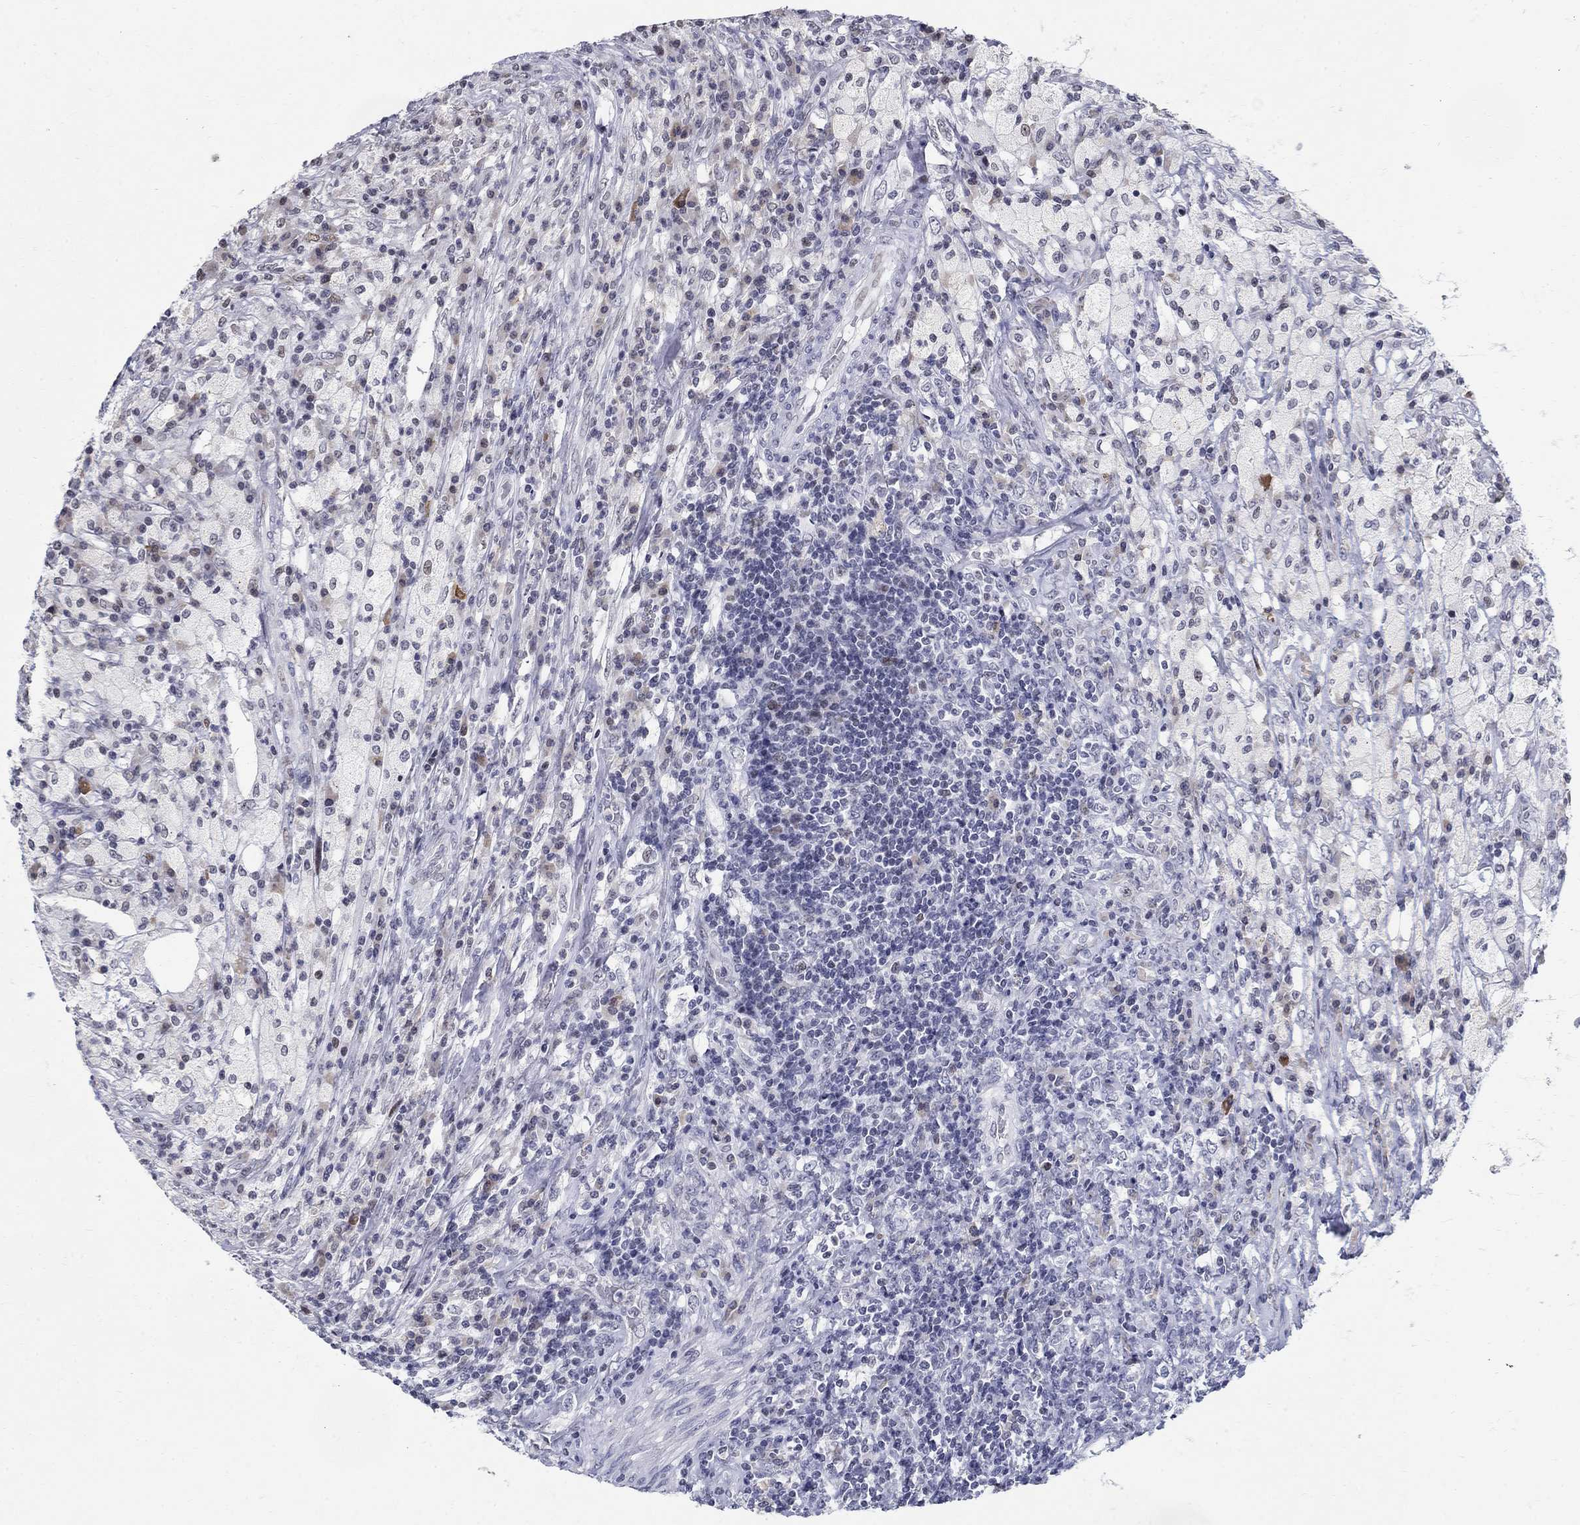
{"staining": {"intensity": "negative", "quantity": "none", "location": "none"}, "tissue": "testis cancer", "cell_type": "Tumor cells", "image_type": "cancer", "snomed": [{"axis": "morphology", "description": "Necrosis, NOS"}, {"axis": "morphology", "description": "Carcinoma, Embryonal, NOS"}, {"axis": "topography", "description": "Testis"}], "caption": "IHC photomicrograph of human testis cancer (embryonal carcinoma) stained for a protein (brown), which exhibits no positivity in tumor cells. (DAB (3,3'-diaminobenzidine) IHC visualized using brightfield microscopy, high magnification).", "gene": "BHLHE22", "patient": {"sex": "male", "age": 19}}